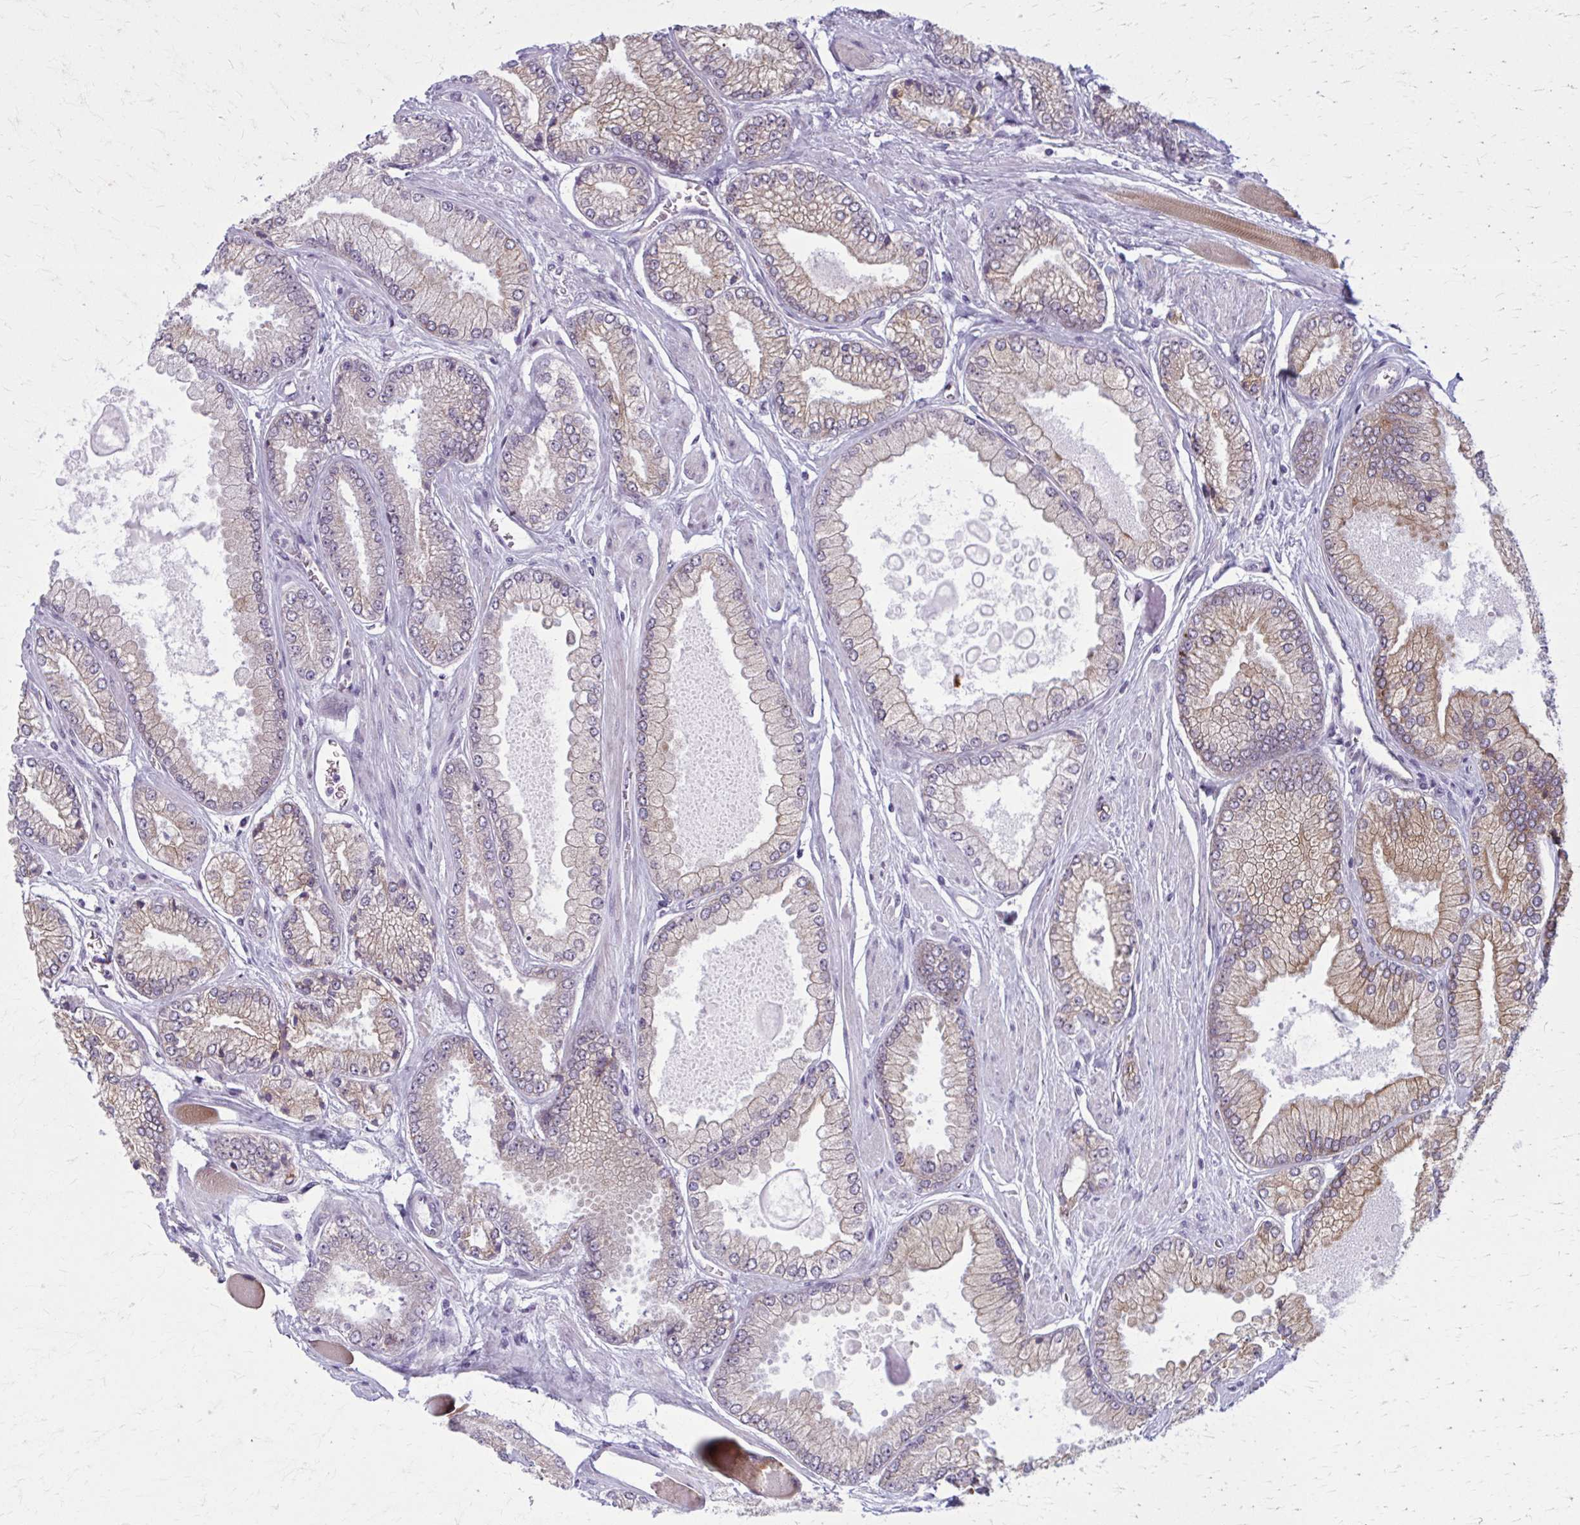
{"staining": {"intensity": "weak", "quantity": "25%-75%", "location": "cytoplasmic/membranous"}, "tissue": "prostate cancer", "cell_type": "Tumor cells", "image_type": "cancer", "snomed": [{"axis": "morphology", "description": "Adenocarcinoma, Low grade"}, {"axis": "topography", "description": "Prostate"}], "caption": "Immunohistochemistry (IHC) staining of prostate cancer, which demonstrates low levels of weak cytoplasmic/membranous staining in about 25%-75% of tumor cells indicating weak cytoplasmic/membranous protein staining. The staining was performed using DAB (brown) for protein detection and nuclei were counterstained in hematoxylin (blue).", "gene": "NUMBL", "patient": {"sex": "male", "age": 67}}